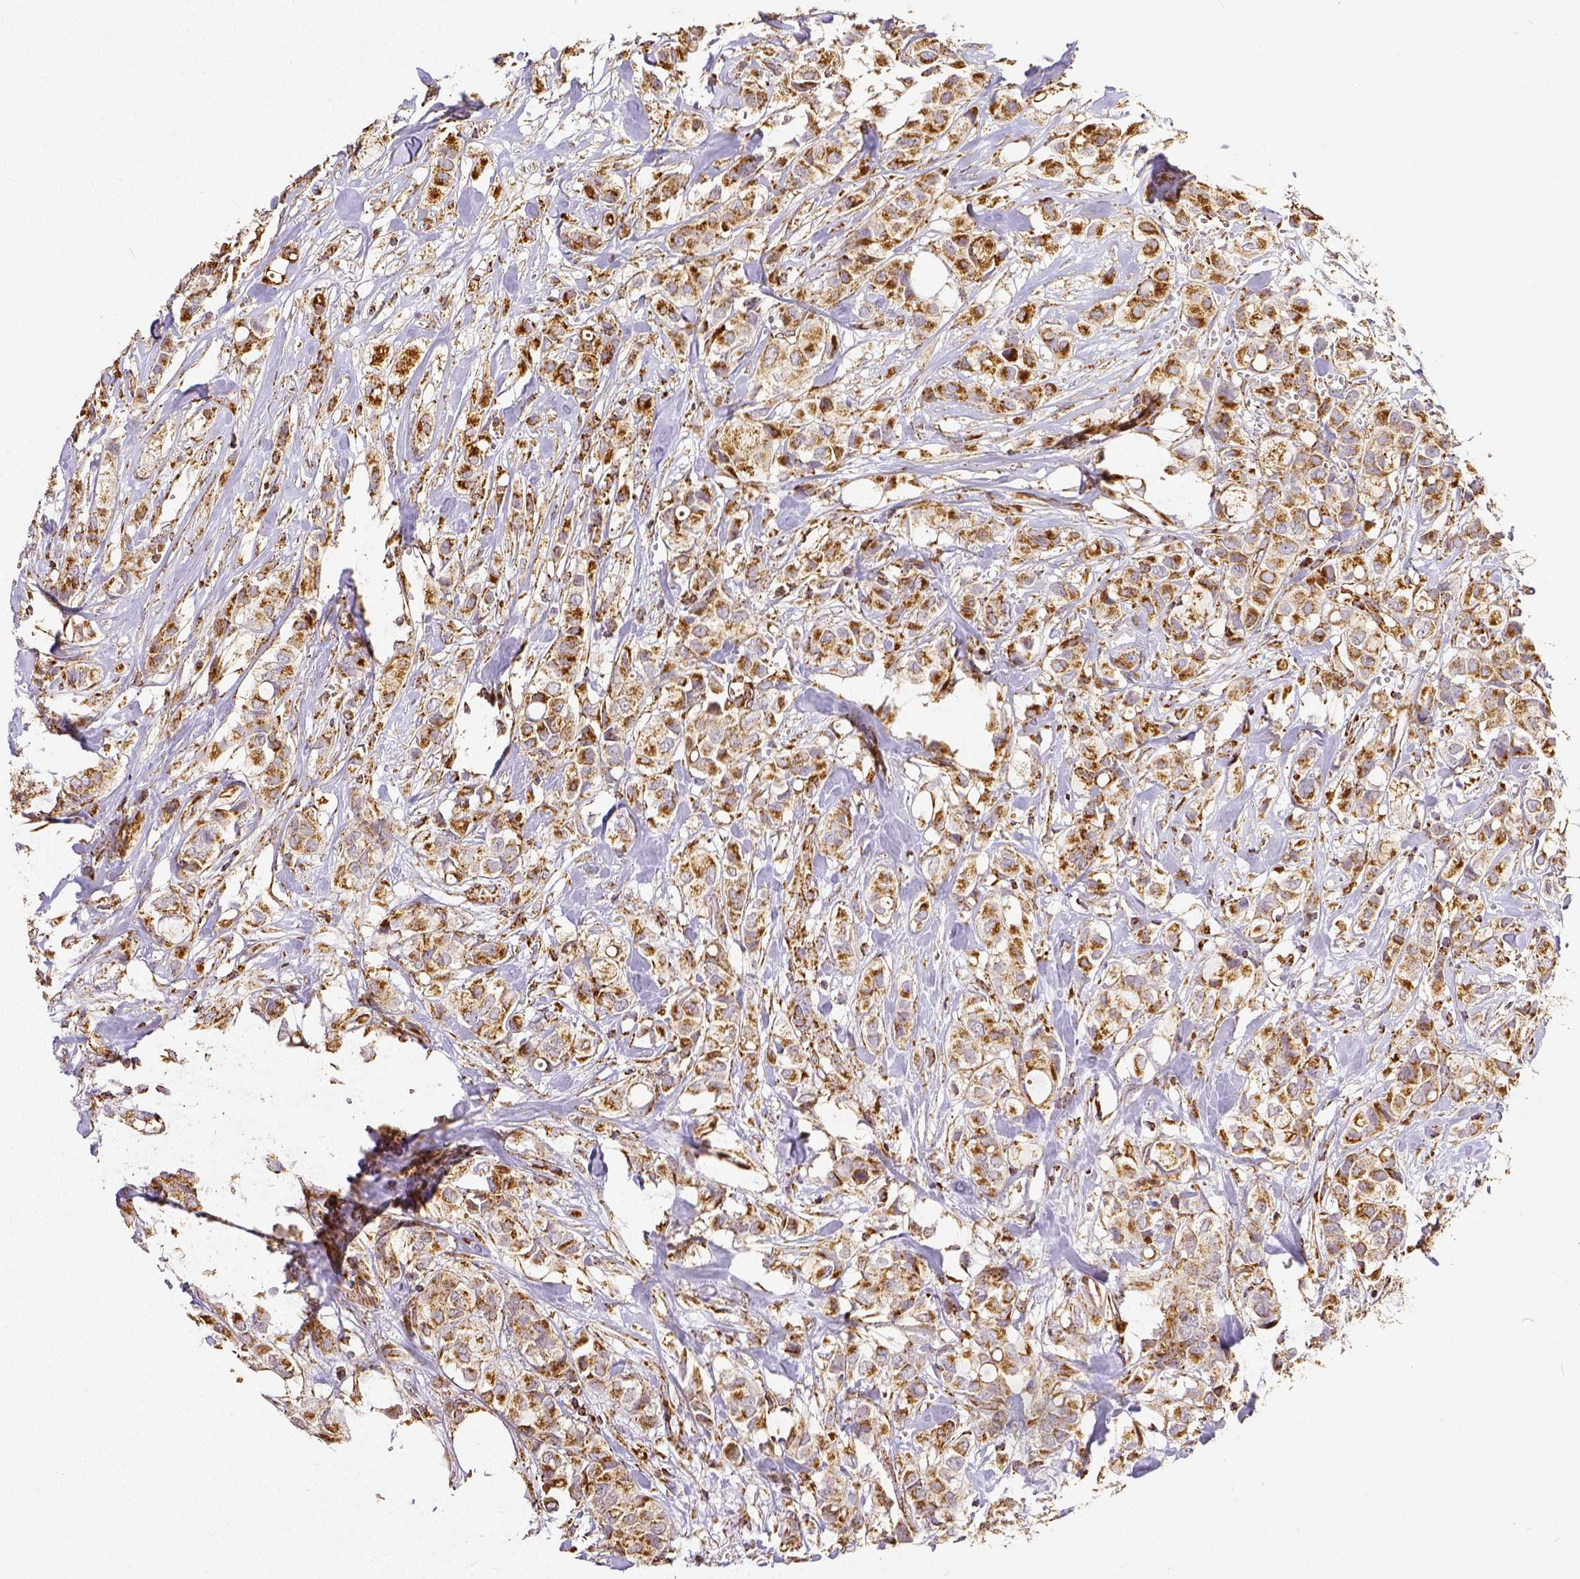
{"staining": {"intensity": "moderate", "quantity": ">75%", "location": "cytoplasmic/membranous"}, "tissue": "breast cancer", "cell_type": "Tumor cells", "image_type": "cancer", "snomed": [{"axis": "morphology", "description": "Duct carcinoma"}, {"axis": "topography", "description": "Breast"}], "caption": "Immunohistochemical staining of breast infiltrating ductal carcinoma demonstrates medium levels of moderate cytoplasmic/membranous protein positivity in about >75% of tumor cells.", "gene": "SDHB", "patient": {"sex": "female", "age": 85}}